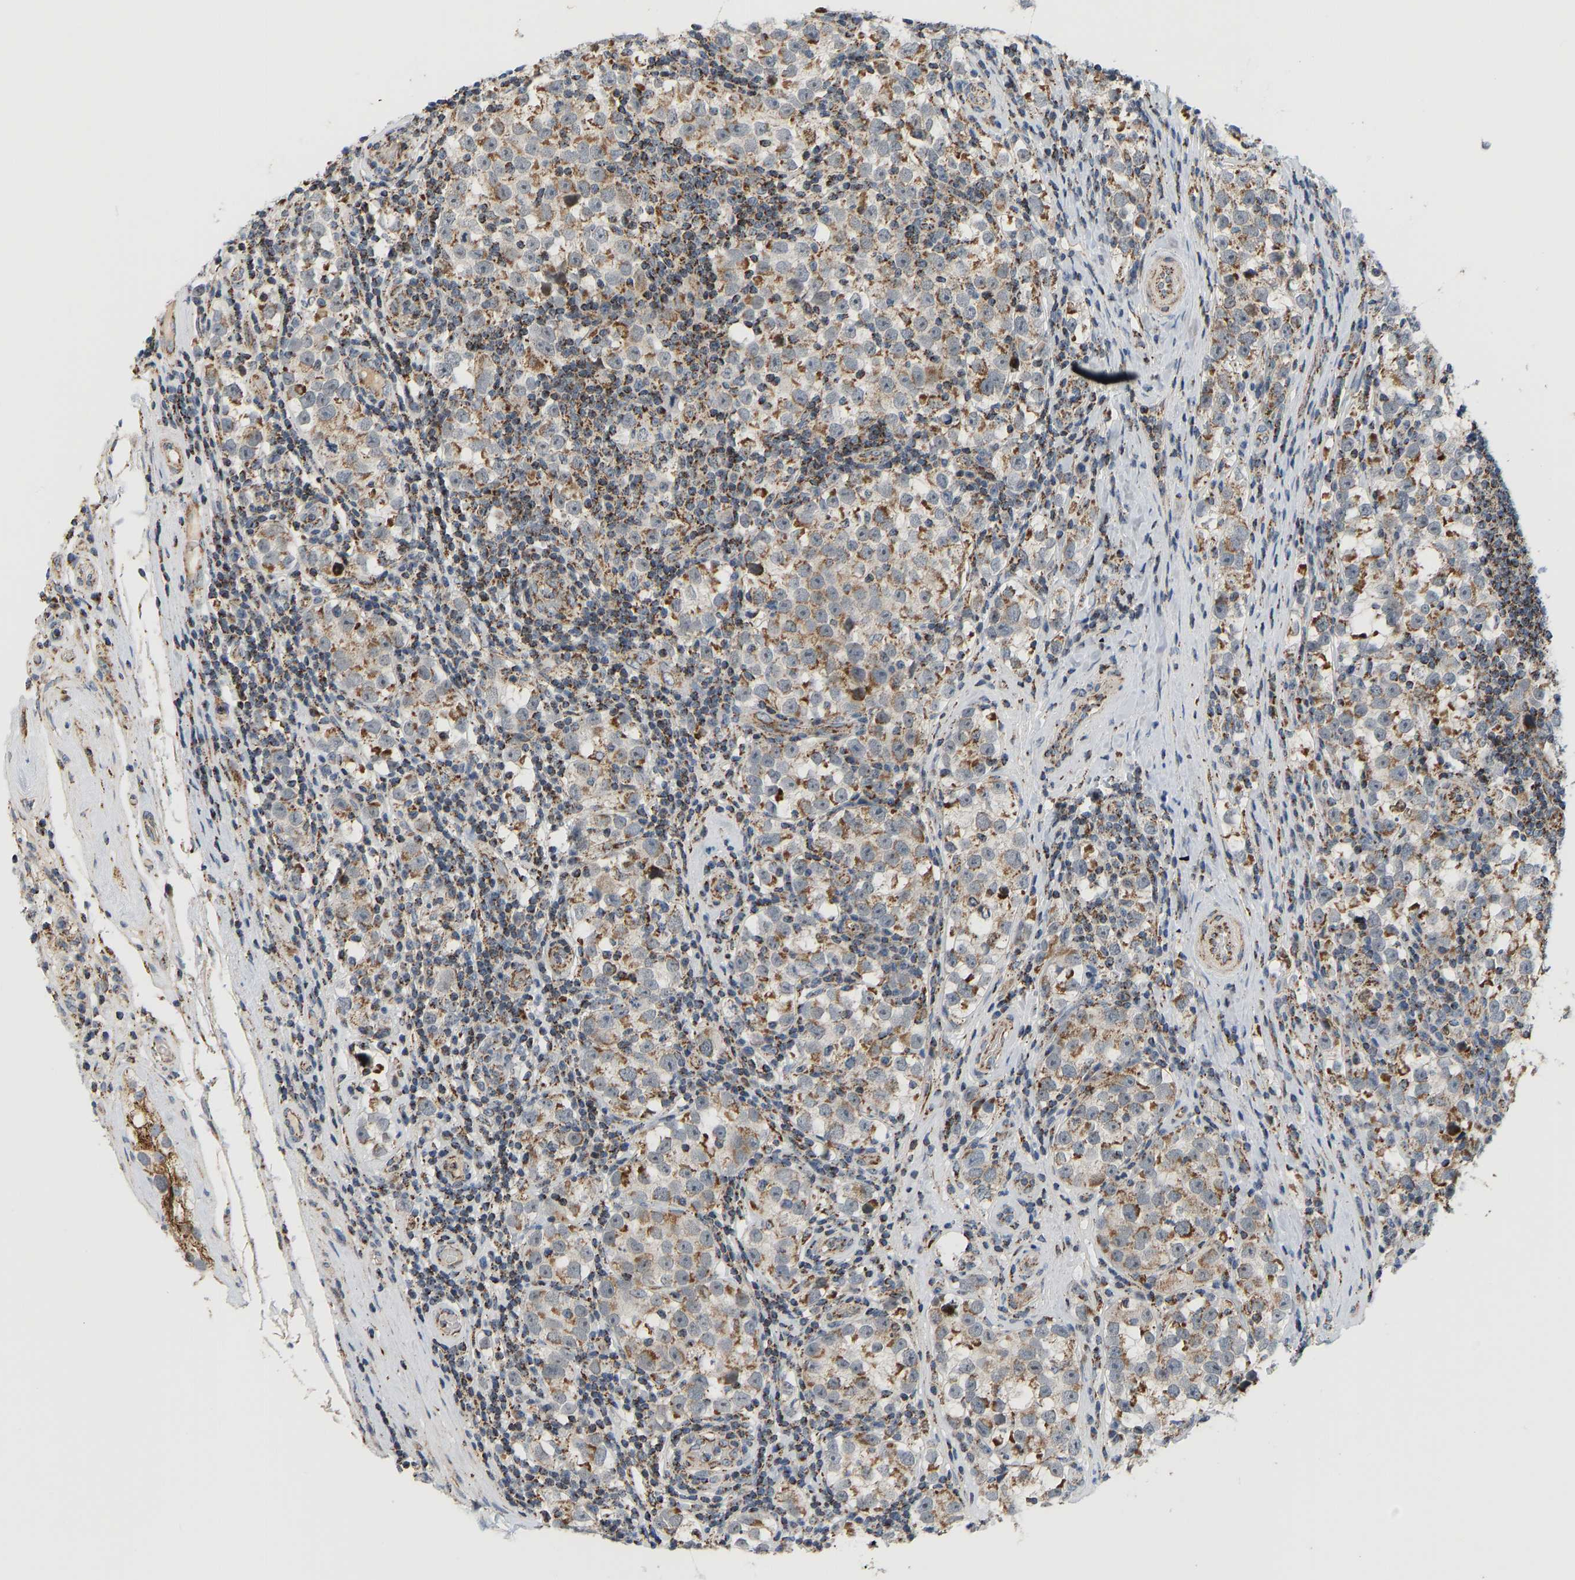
{"staining": {"intensity": "moderate", "quantity": ">75%", "location": "cytoplasmic/membranous"}, "tissue": "testis cancer", "cell_type": "Tumor cells", "image_type": "cancer", "snomed": [{"axis": "morphology", "description": "Normal tissue, NOS"}, {"axis": "morphology", "description": "Seminoma, NOS"}, {"axis": "topography", "description": "Testis"}], "caption": "Immunohistochemistry micrograph of neoplastic tissue: testis cancer stained using immunohistochemistry reveals medium levels of moderate protein expression localized specifically in the cytoplasmic/membranous of tumor cells, appearing as a cytoplasmic/membranous brown color.", "gene": "GPSM2", "patient": {"sex": "male", "age": 43}}